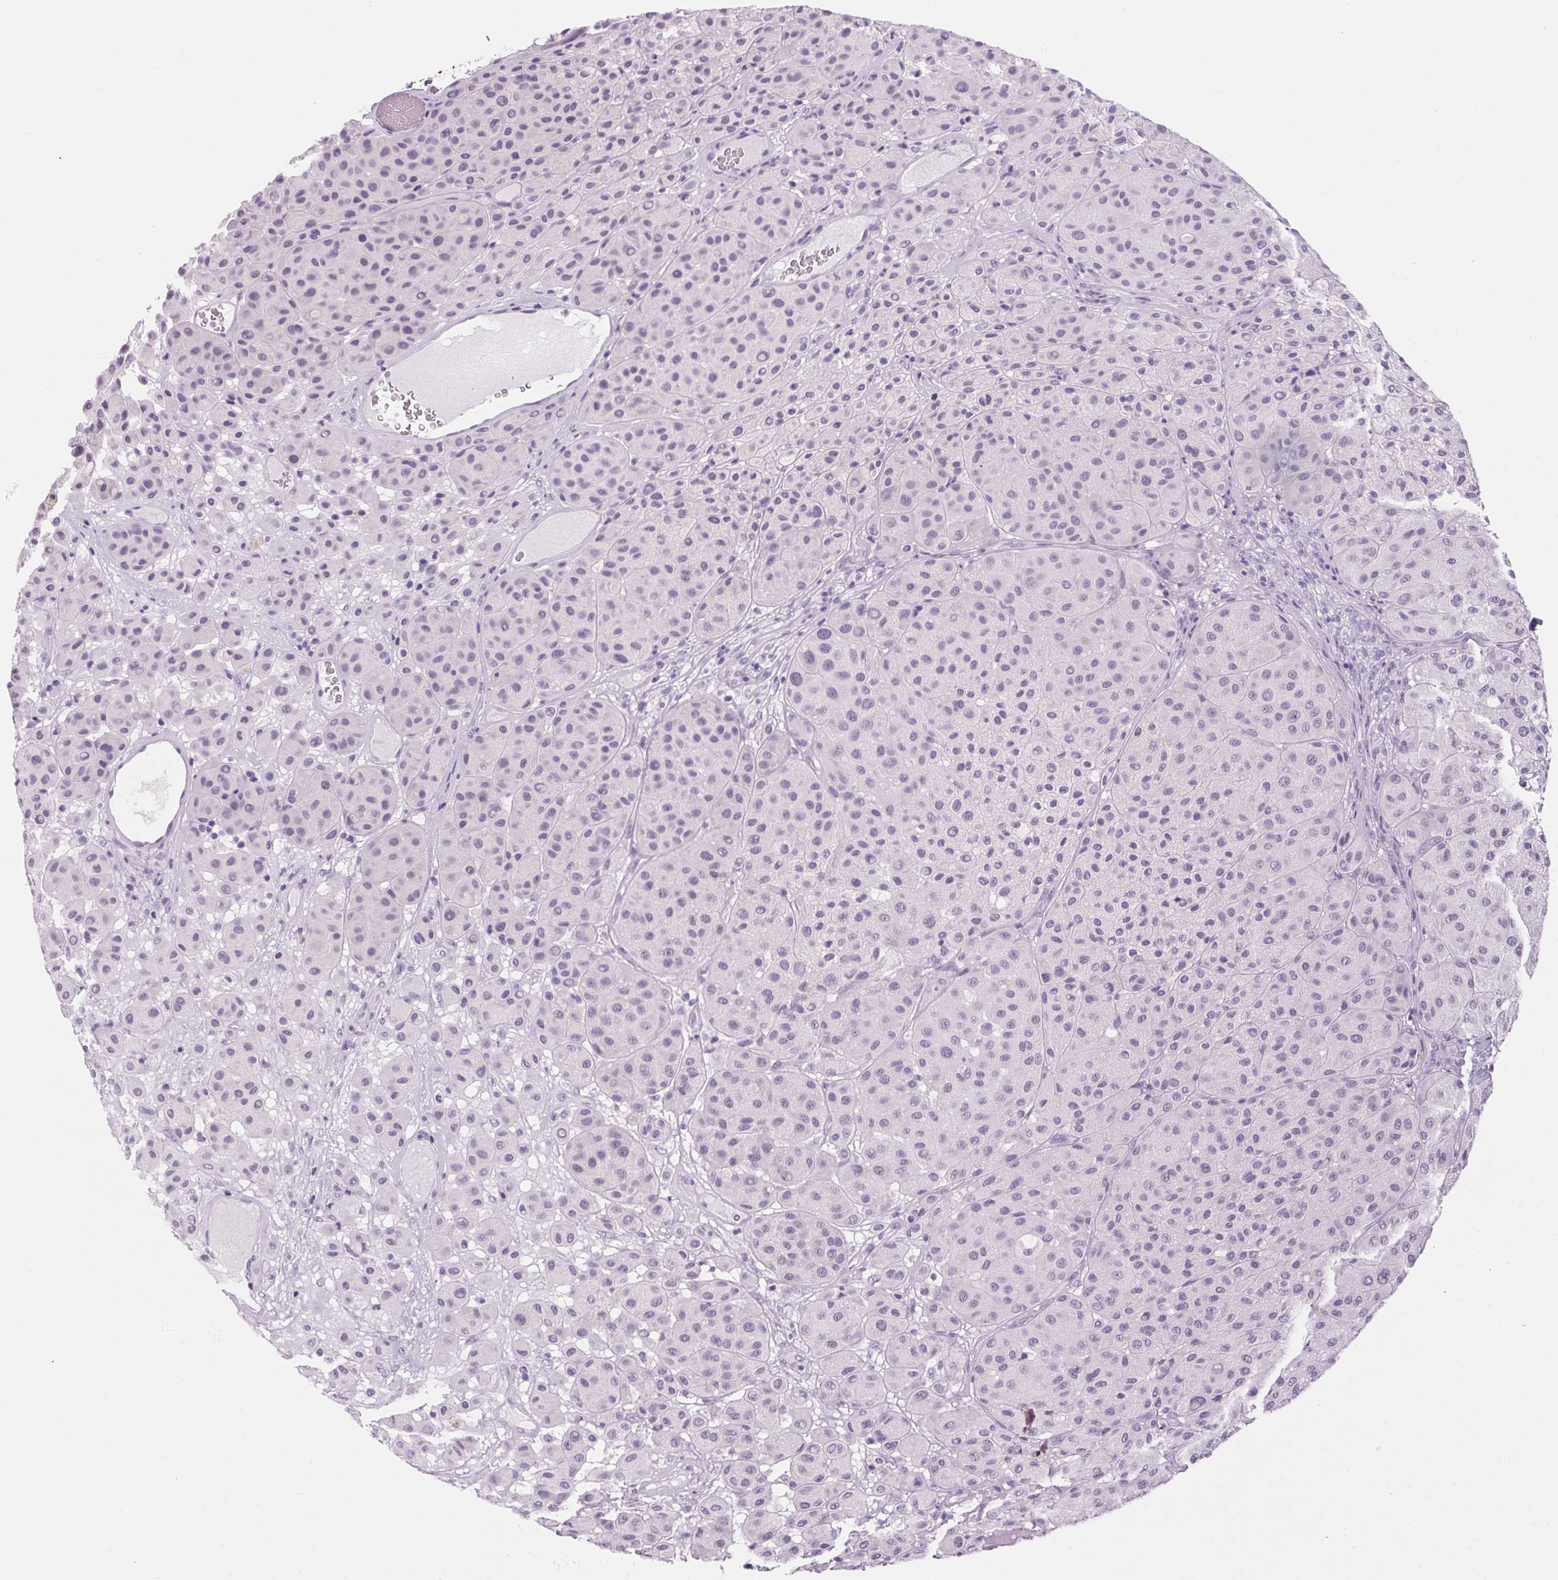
{"staining": {"intensity": "negative", "quantity": "none", "location": "none"}, "tissue": "melanoma", "cell_type": "Tumor cells", "image_type": "cancer", "snomed": [{"axis": "morphology", "description": "Malignant melanoma, Metastatic site"}, {"axis": "topography", "description": "Smooth muscle"}], "caption": "Tumor cells show no significant protein expression in malignant melanoma (metastatic site).", "gene": "RPTN", "patient": {"sex": "male", "age": 41}}